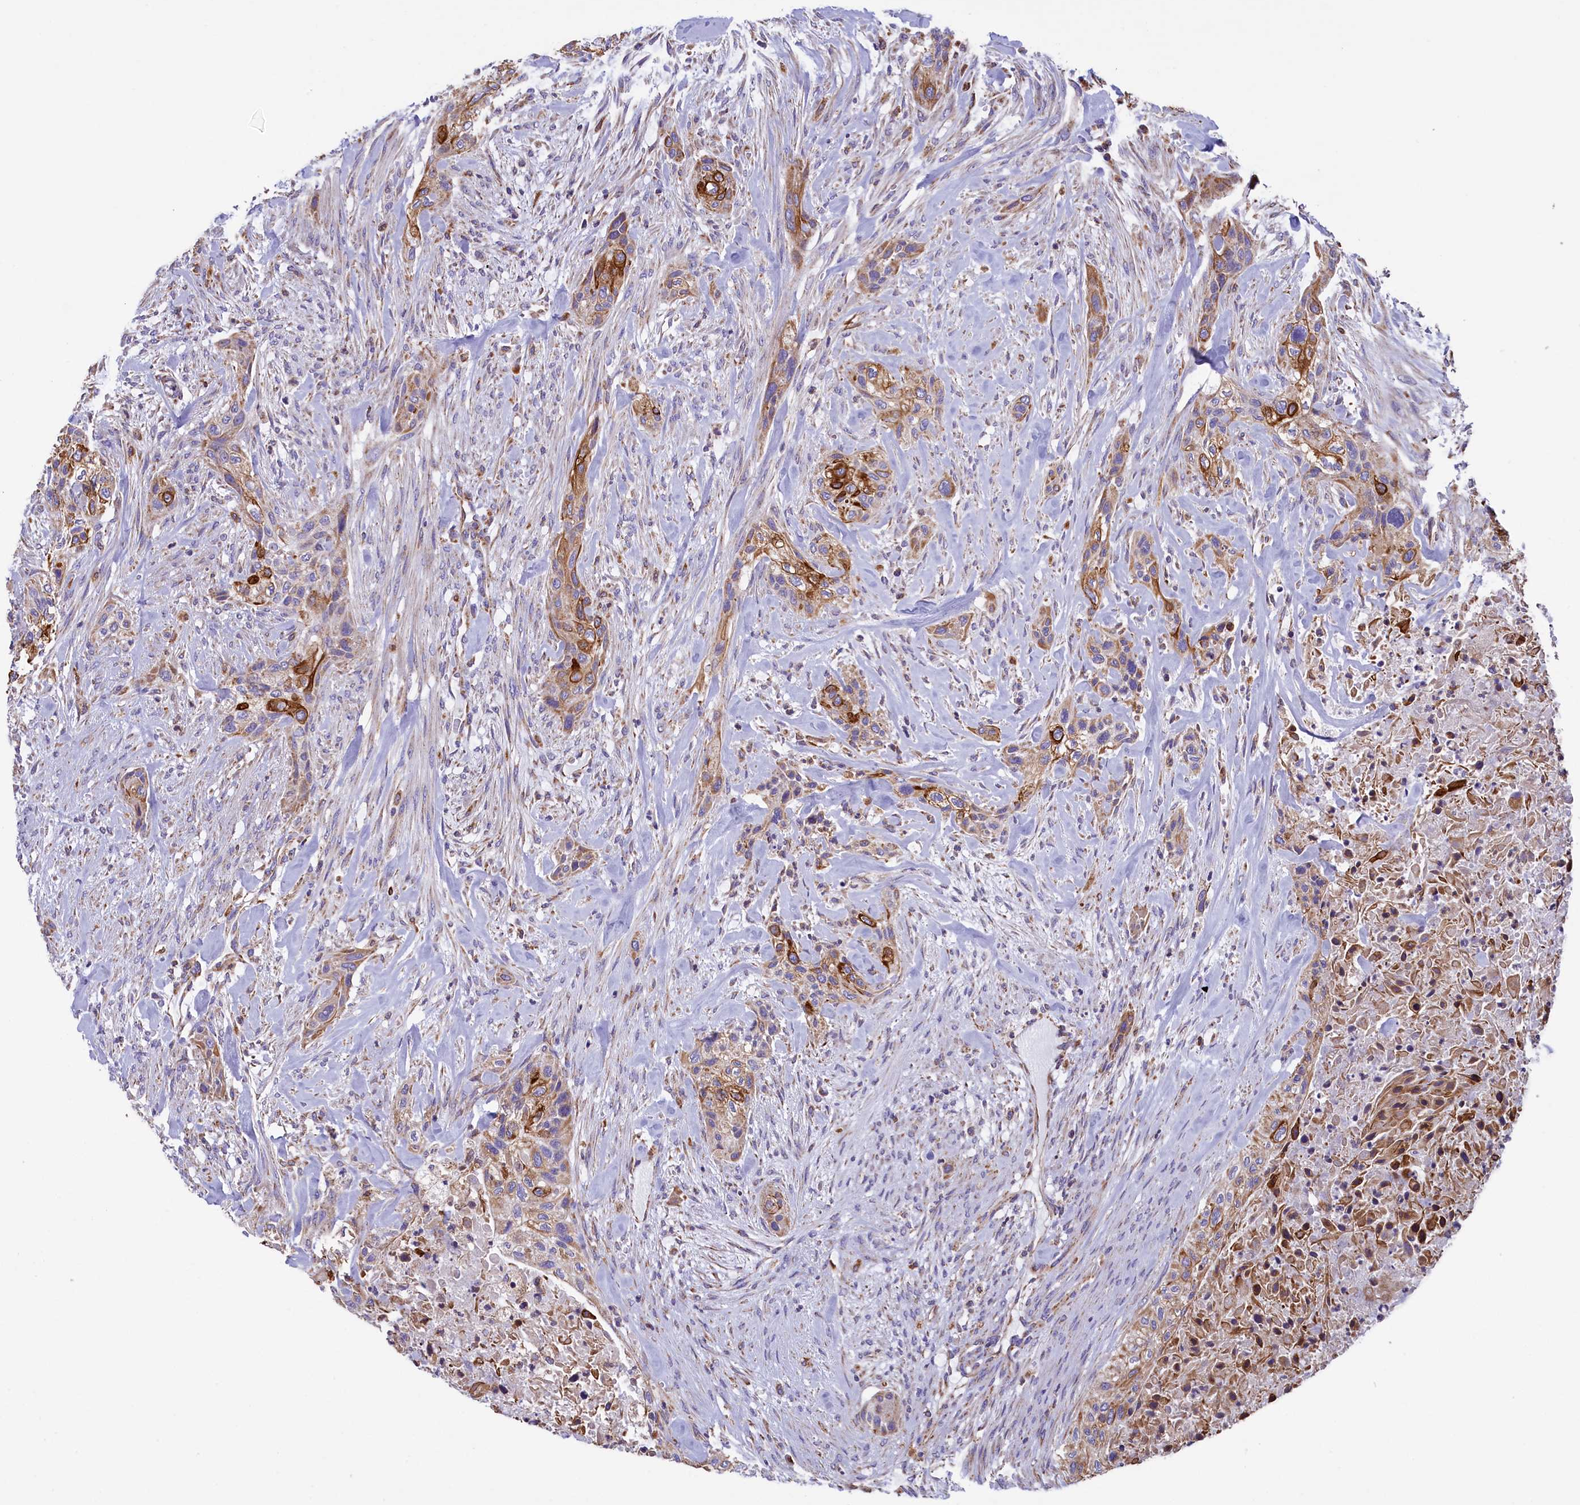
{"staining": {"intensity": "moderate", "quantity": ">75%", "location": "cytoplasmic/membranous"}, "tissue": "urothelial cancer", "cell_type": "Tumor cells", "image_type": "cancer", "snomed": [{"axis": "morphology", "description": "Urothelial carcinoma, High grade"}, {"axis": "topography", "description": "Urinary bladder"}], "caption": "Immunohistochemistry of urothelial cancer exhibits medium levels of moderate cytoplasmic/membranous expression in approximately >75% of tumor cells.", "gene": "GATB", "patient": {"sex": "male", "age": 35}}